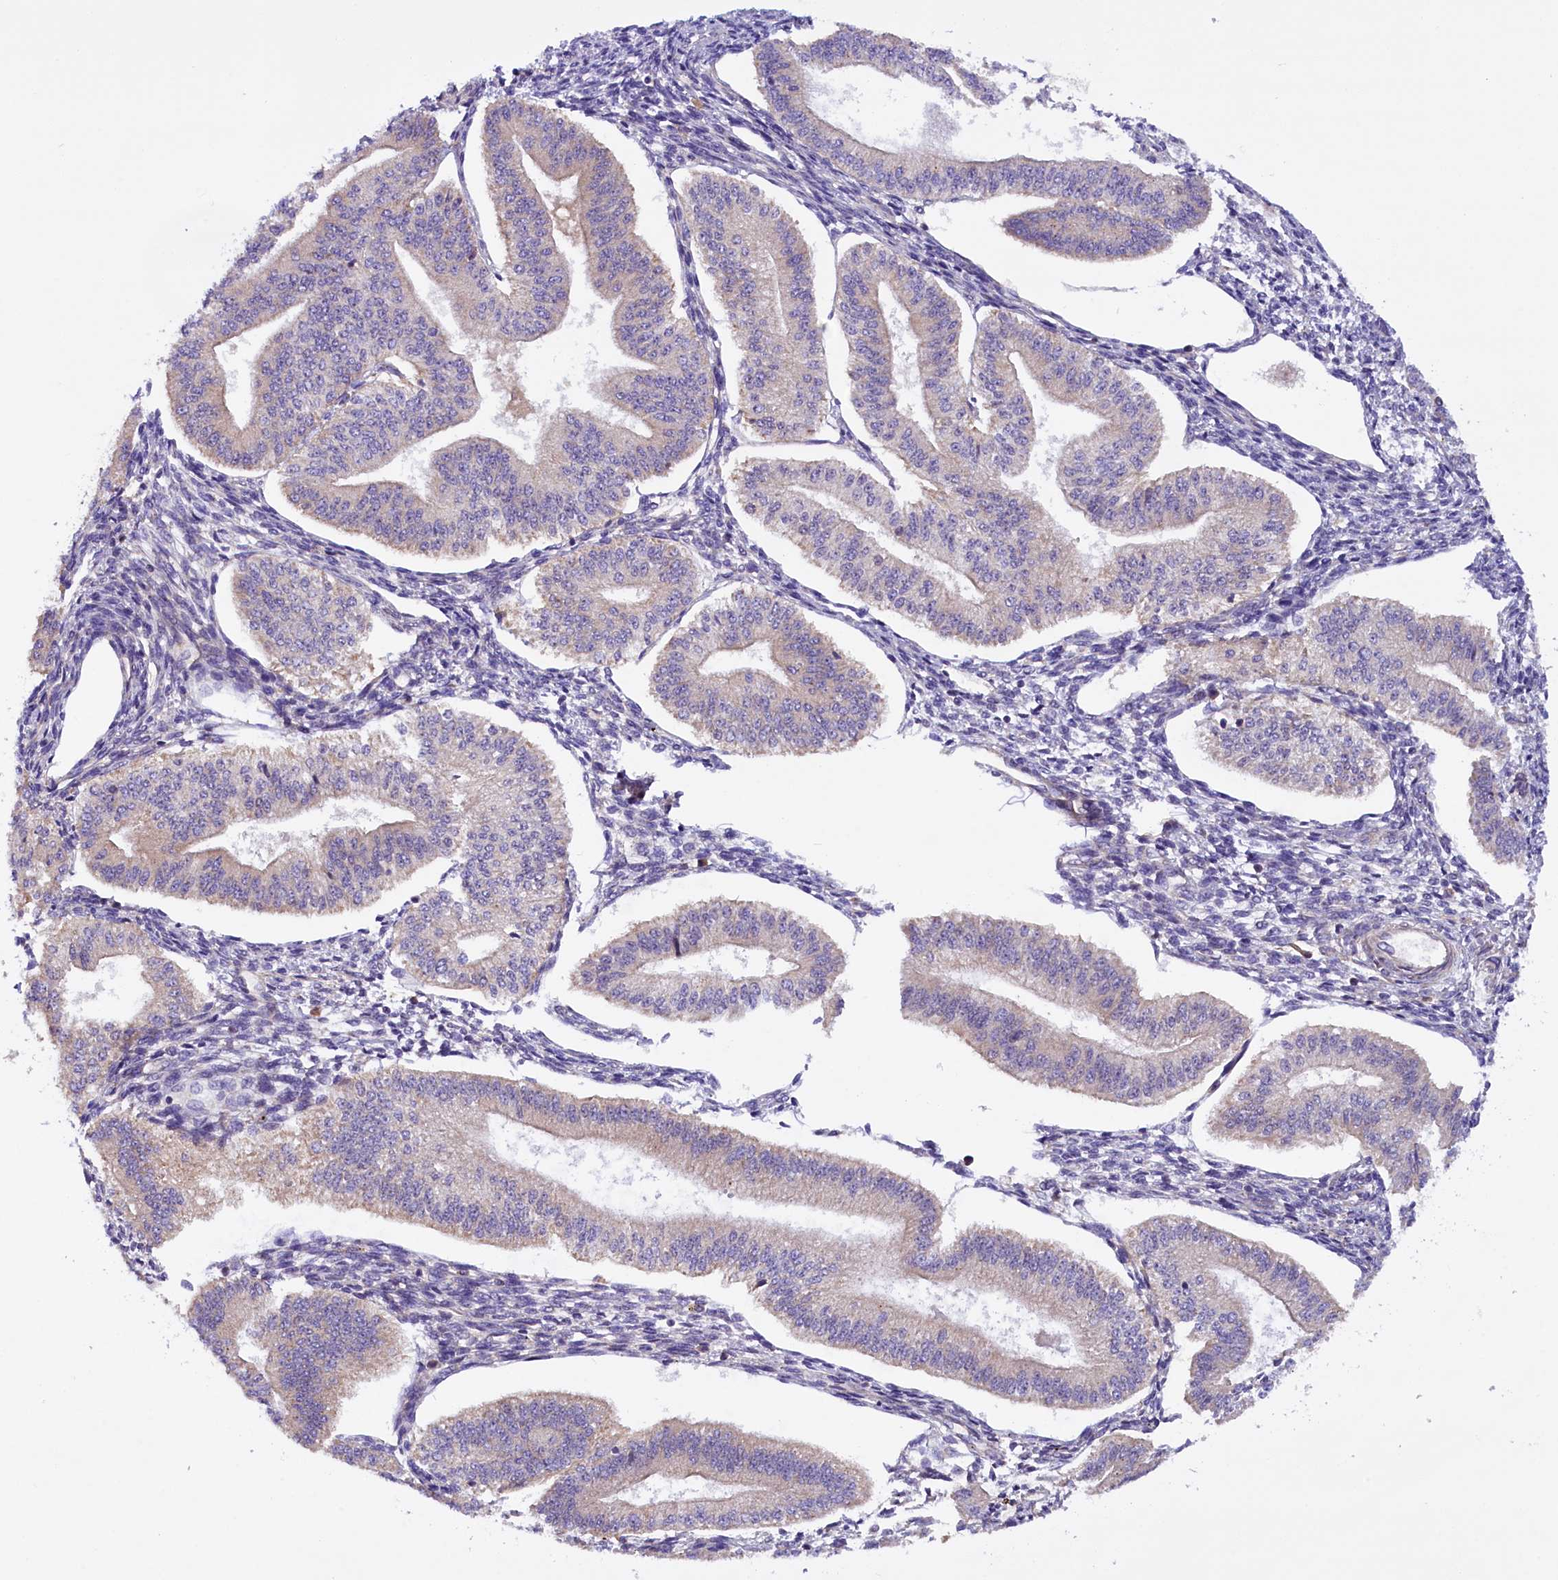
{"staining": {"intensity": "negative", "quantity": "none", "location": "none"}, "tissue": "endometrium", "cell_type": "Cells in endometrial stroma", "image_type": "normal", "snomed": [{"axis": "morphology", "description": "Normal tissue, NOS"}, {"axis": "topography", "description": "Endometrium"}], "caption": "This is a photomicrograph of immunohistochemistry (IHC) staining of normal endometrium, which shows no expression in cells in endometrial stroma. (DAB (3,3'-diaminobenzidine) immunohistochemistry, high magnification).", "gene": "FRY", "patient": {"sex": "female", "age": 34}}